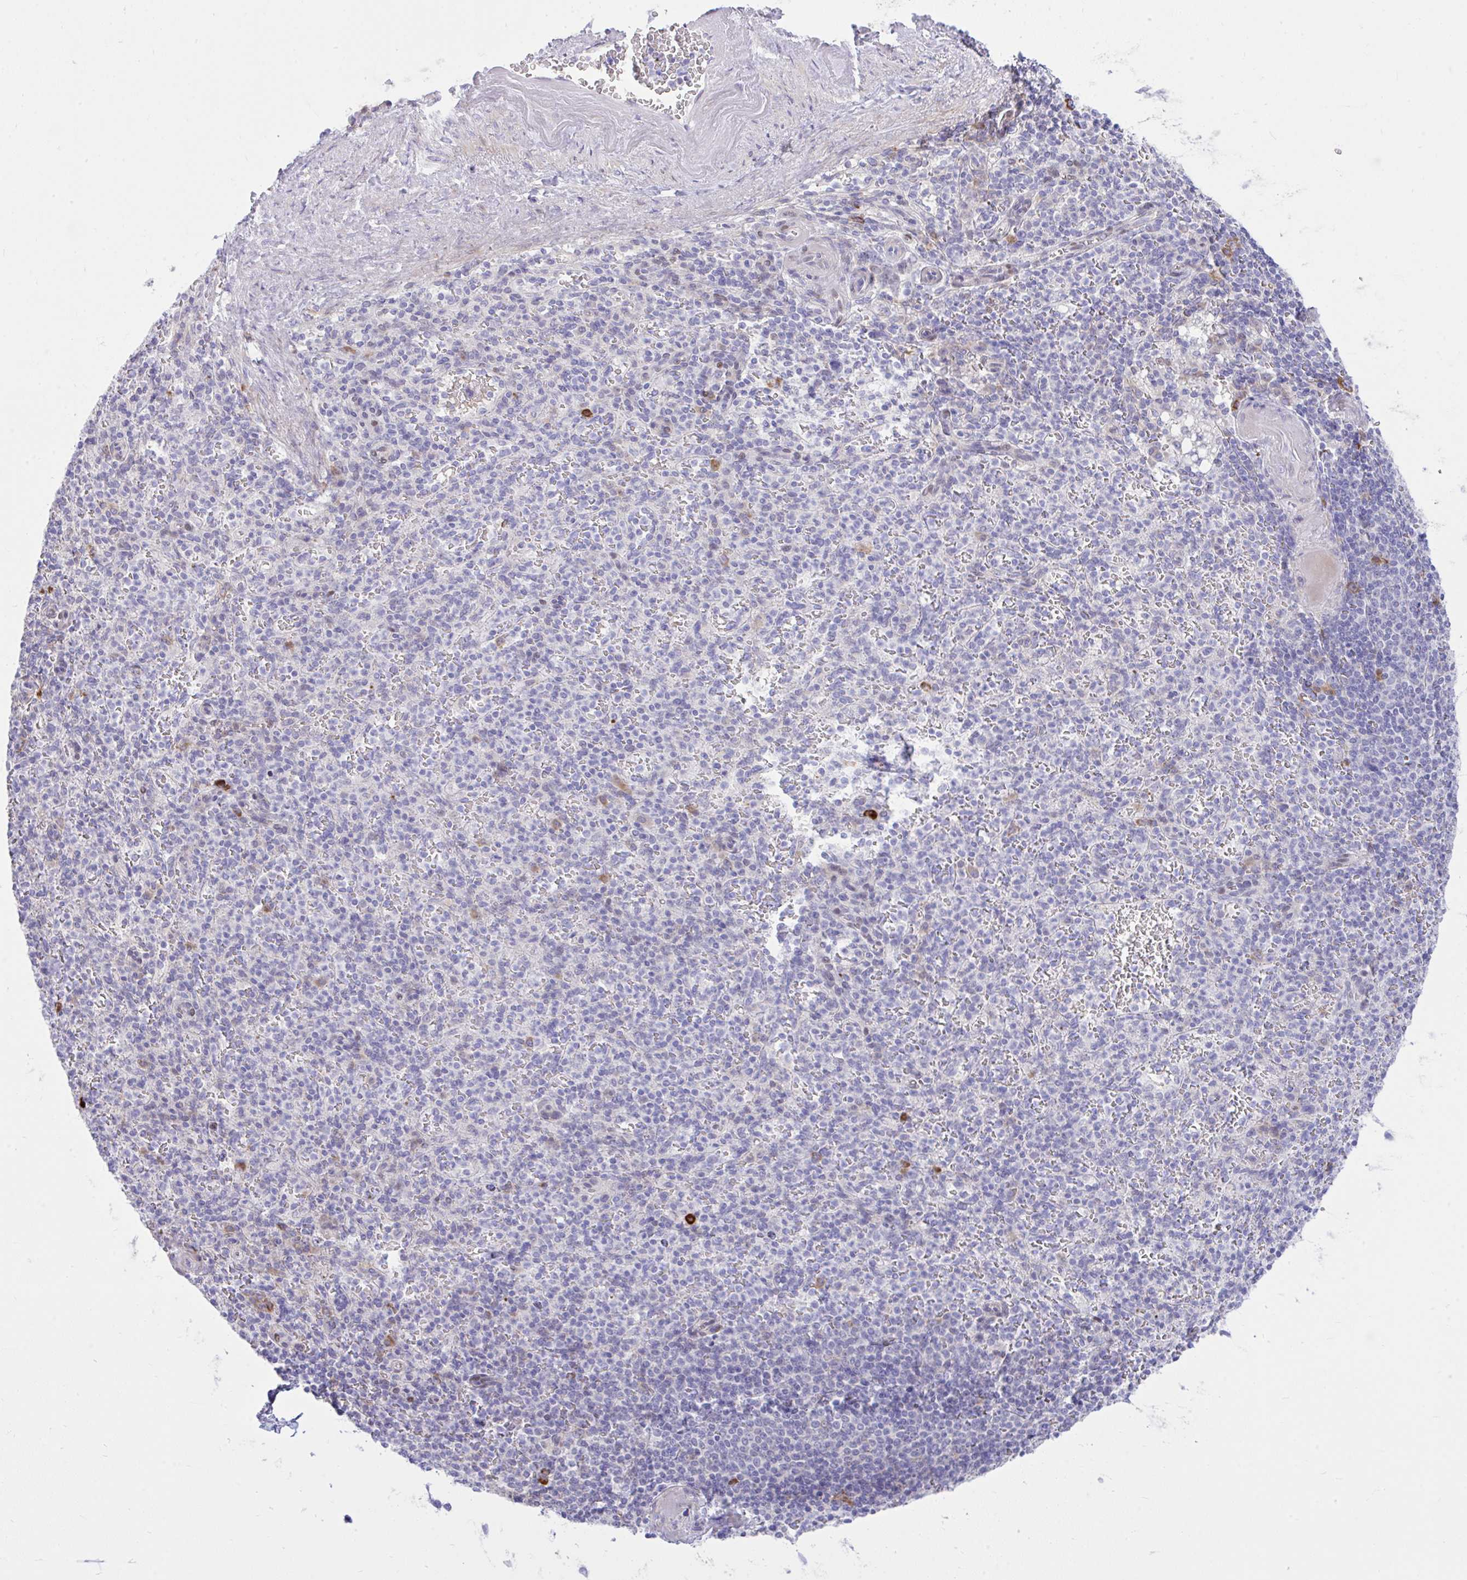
{"staining": {"intensity": "strong", "quantity": "<25%", "location": "cytoplasmic/membranous"}, "tissue": "spleen", "cell_type": "Cells in red pulp", "image_type": "normal", "snomed": [{"axis": "morphology", "description": "Normal tissue, NOS"}, {"axis": "topography", "description": "Spleen"}], "caption": "DAB (3,3'-diaminobenzidine) immunohistochemical staining of unremarkable human spleen displays strong cytoplasmic/membranous protein staining in approximately <25% of cells in red pulp.", "gene": "EEF1A1", "patient": {"sex": "female", "age": 74}}